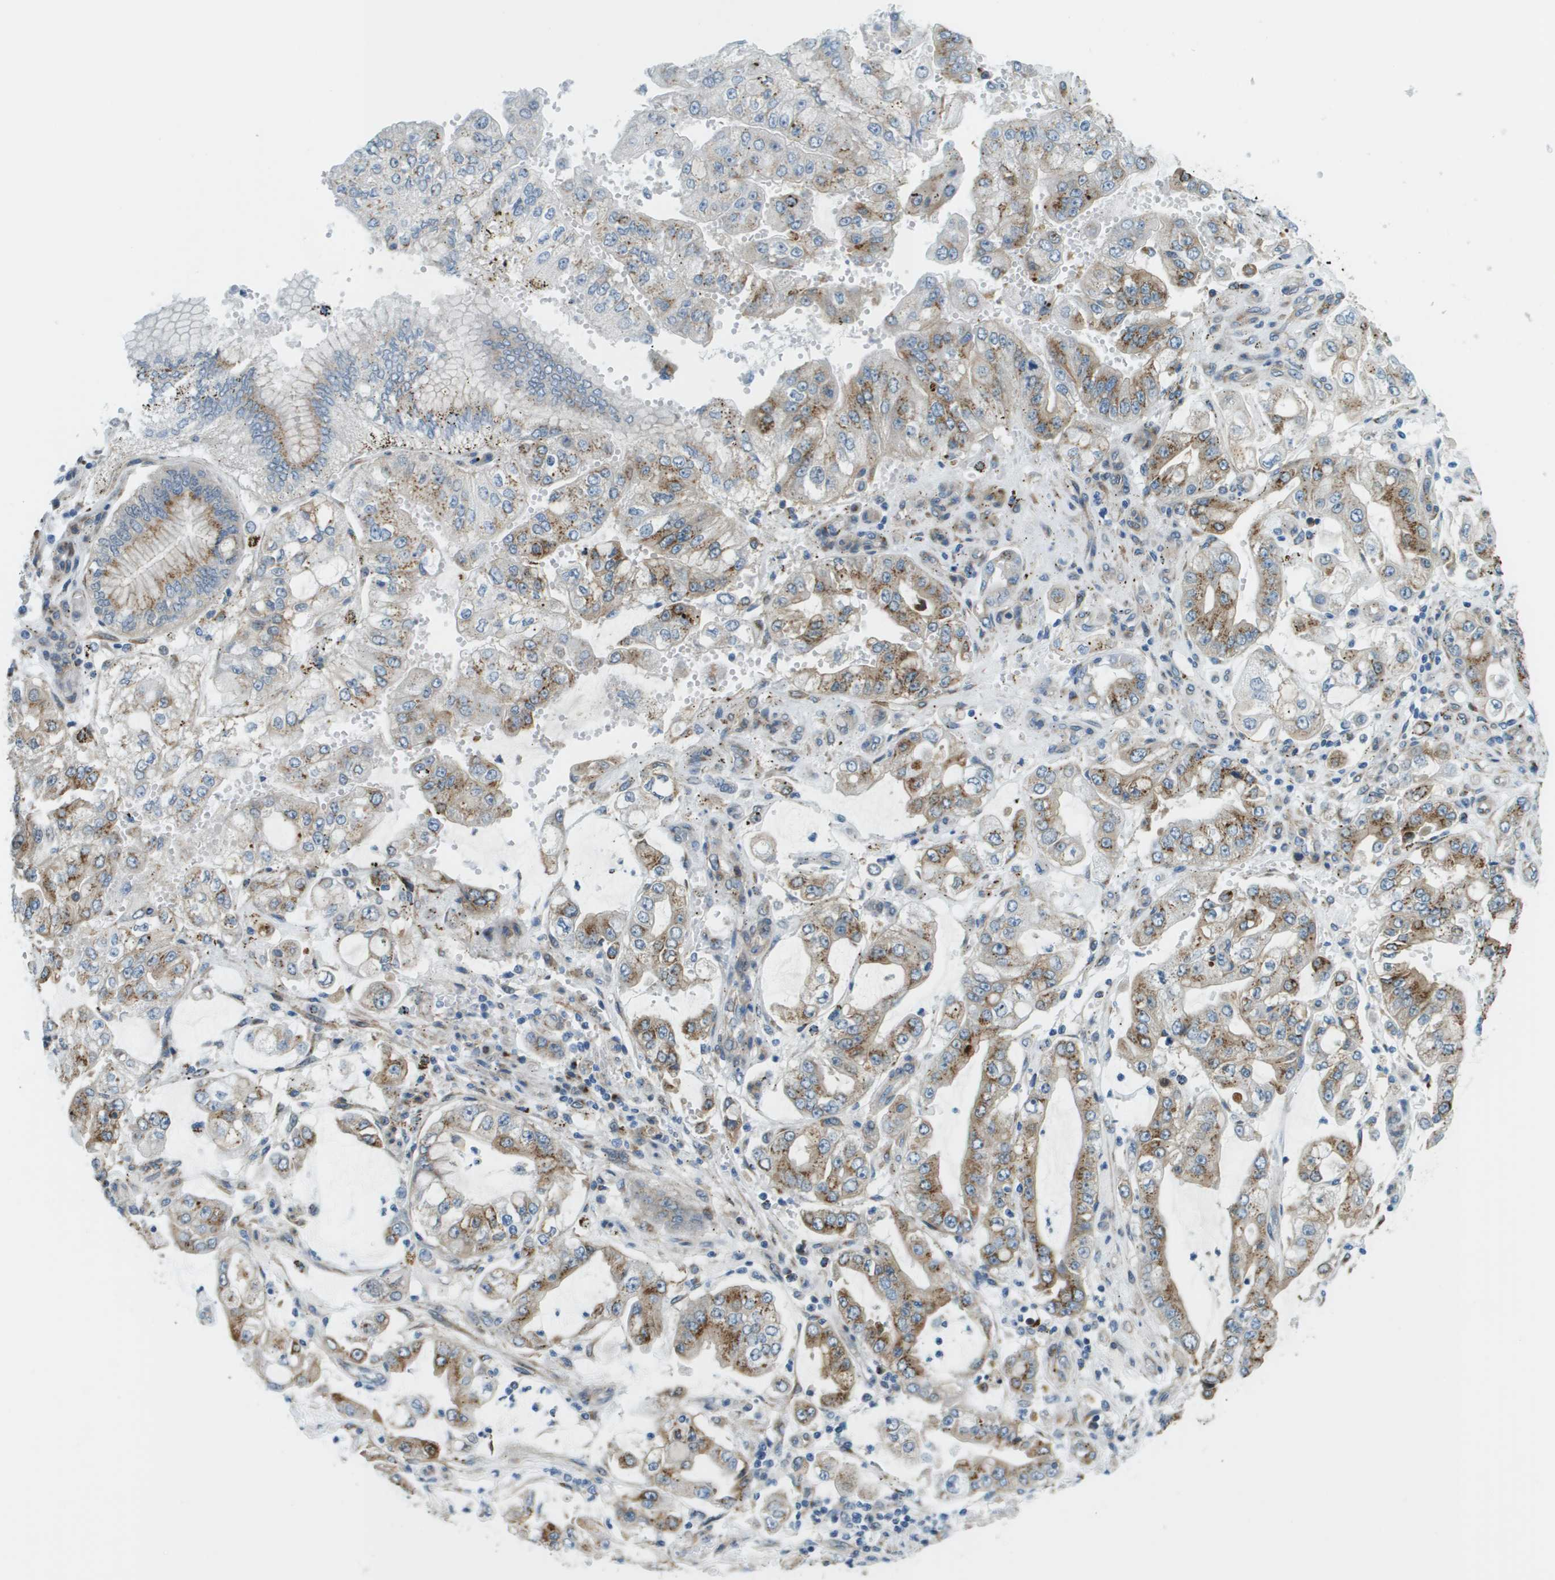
{"staining": {"intensity": "moderate", "quantity": ">75%", "location": "cytoplasmic/membranous"}, "tissue": "stomach cancer", "cell_type": "Tumor cells", "image_type": "cancer", "snomed": [{"axis": "morphology", "description": "Adenocarcinoma, NOS"}, {"axis": "topography", "description": "Stomach"}], "caption": "About >75% of tumor cells in human adenocarcinoma (stomach) demonstrate moderate cytoplasmic/membranous protein expression as visualized by brown immunohistochemical staining.", "gene": "ACBD3", "patient": {"sex": "male", "age": 76}}